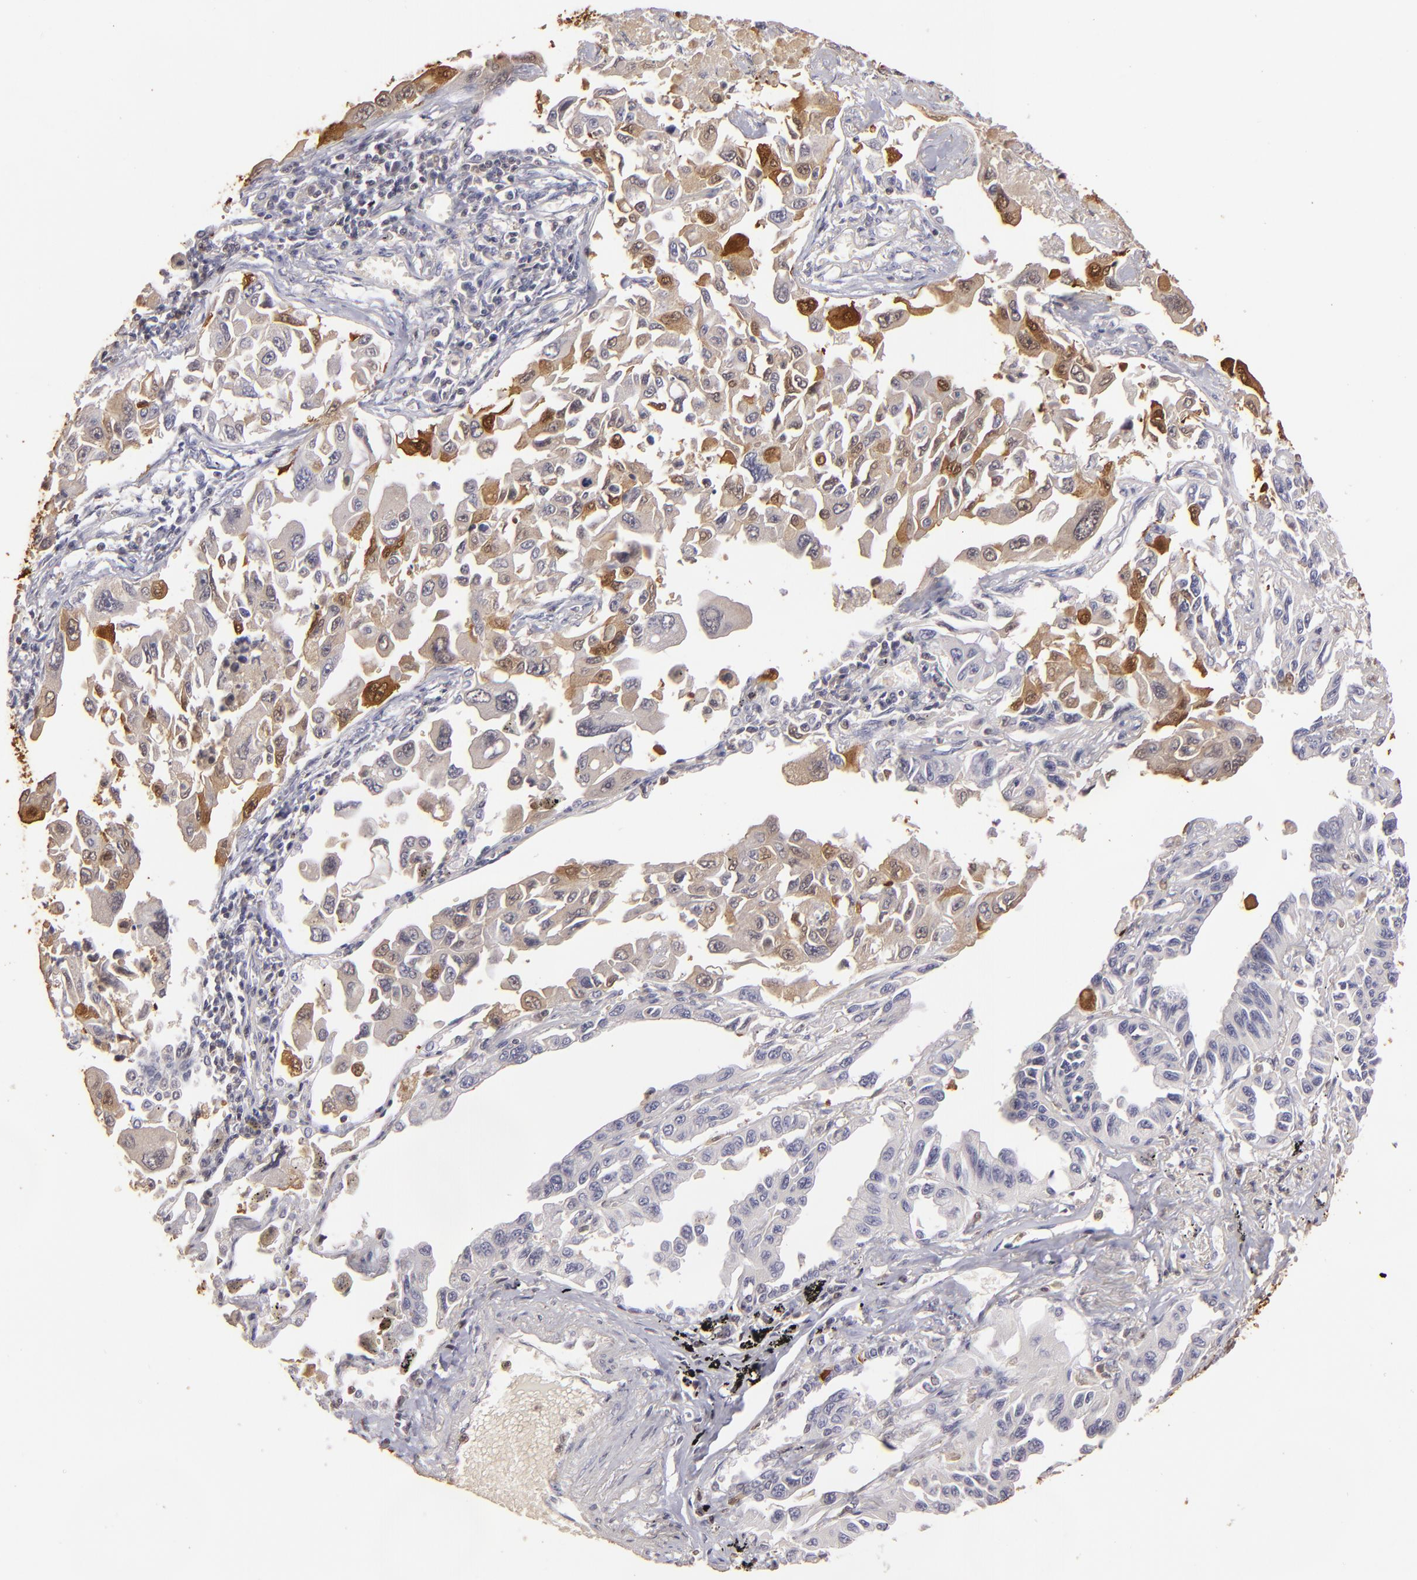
{"staining": {"intensity": "moderate", "quantity": "25%-75%", "location": "cytoplasmic/membranous,nuclear"}, "tissue": "lung cancer", "cell_type": "Tumor cells", "image_type": "cancer", "snomed": [{"axis": "morphology", "description": "Adenocarcinoma, NOS"}, {"axis": "topography", "description": "Lung"}], "caption": "This micrograph exhibits immunohistochemistry (IHC) staining of lung cancer, with medium moderate cytoplasmic/membranous and nuclear expression in approximately 25%-75% of tumor cells.", "gene": "S100A2", "patient": {"sex": "male", "age": 64}}